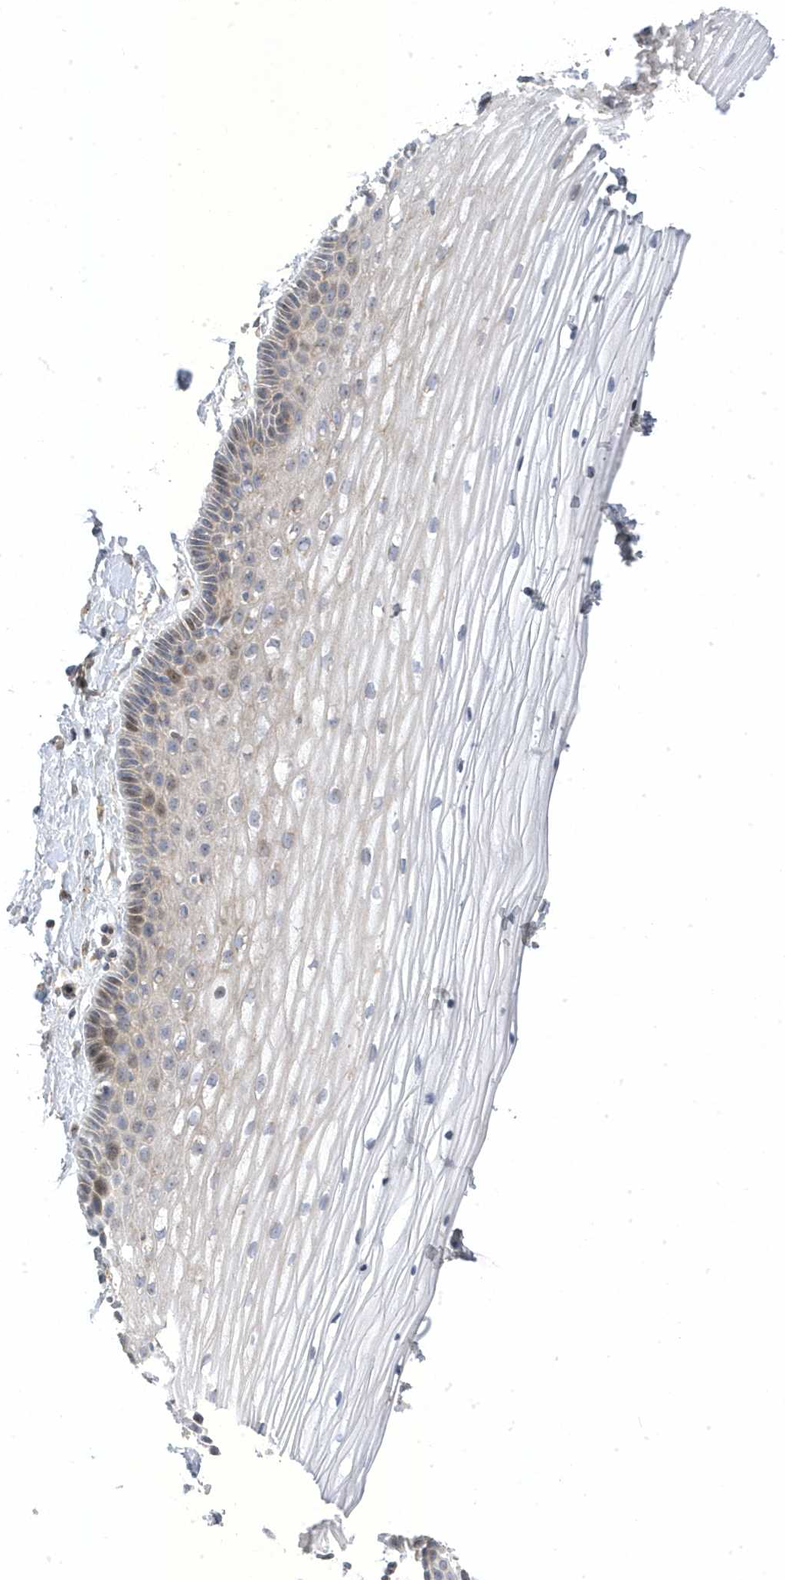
{"staining": {"intensity": "moderate", "quantity": "<25%", "location": "cytoplasmic/membranous,nuclear"}, "tissue": "vagina", "cell_type": "Squamous epithelial cells", "image_type": "normal", "snomed": [{"axis": "morphology", "description": "Normal tissue, NOS"}, {"axis": "topography", "description": "Vagina"}, {"axis": "topography", "description": "Cervix"}], "caption": "High-power microscopy captured an immunohistochemistry (IHC) micrograph of normal vagina, revealing moderate cytoplasmic/membranous,nuclear expression in approximately <25% of squamous epithelial cells. Immunohistochemistry stains the protein in brown and the nuclei are stained blue.", "gene": "MAP7D3", "patient": {"sex": "female", "age": 40}}